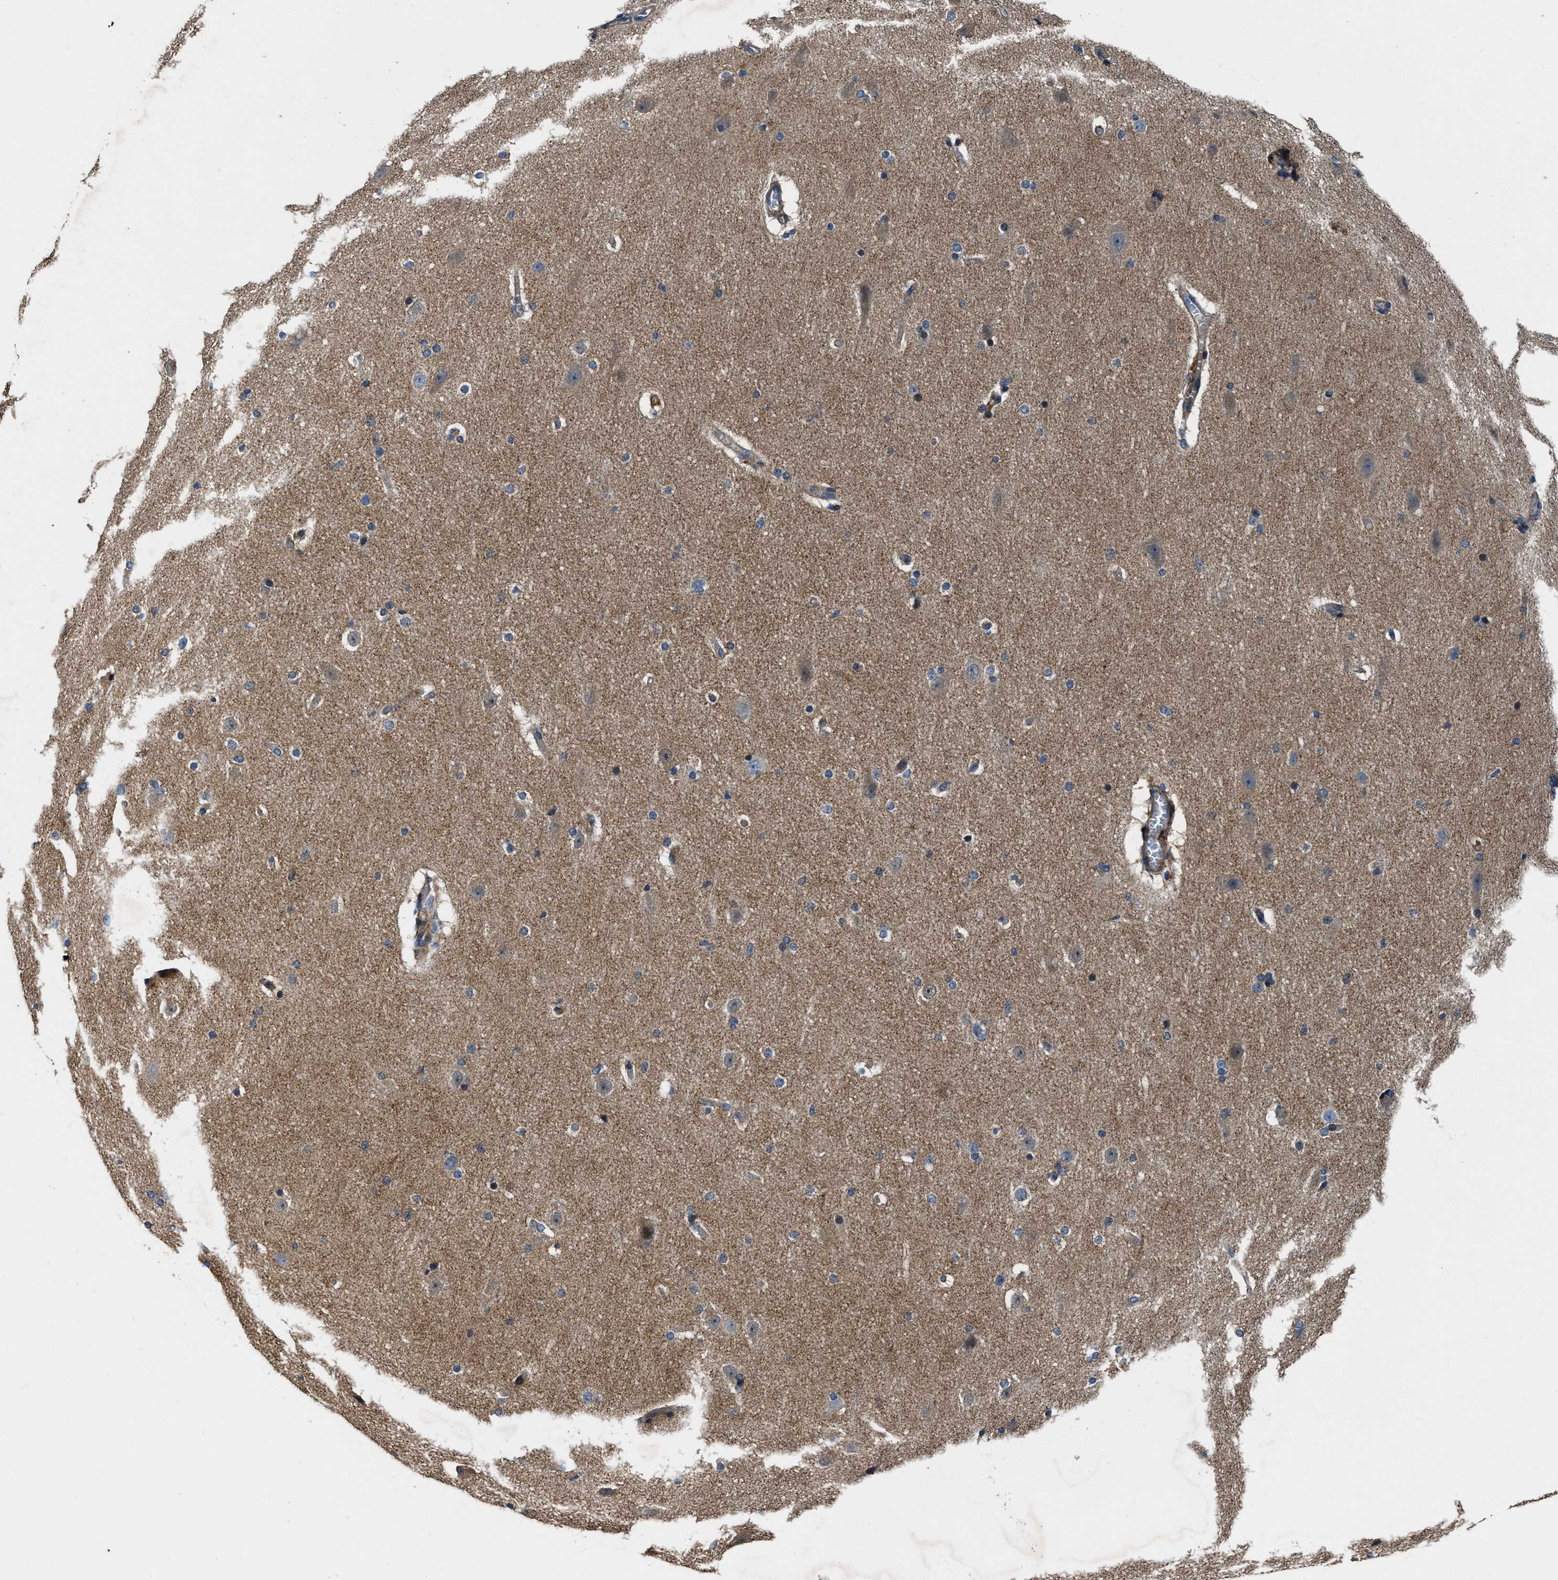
{"staining": {"intensity": "moderate", "quantity": ">75%", "location": "cytoplasmic/membranous"}, "tissue": "cerebral cortex", "cell_type": "Endothelial cells", "image_type": "normal", "snomed": [{"axis": "morphology", "description": "Normal tissue, NOS"}, {"axis": "topography", "description": "Cerebral cortex"}, {"axis": "topography", "description": "Hippocampus"}], "caption": "Human cerebral cortex stained with a brown dye displays moderate cytoplasmic/membranous positive staining in approximately >75% of endothelial cells.", "gene": "PTAR1", "patient": {"sex": "female", "age": 19}}